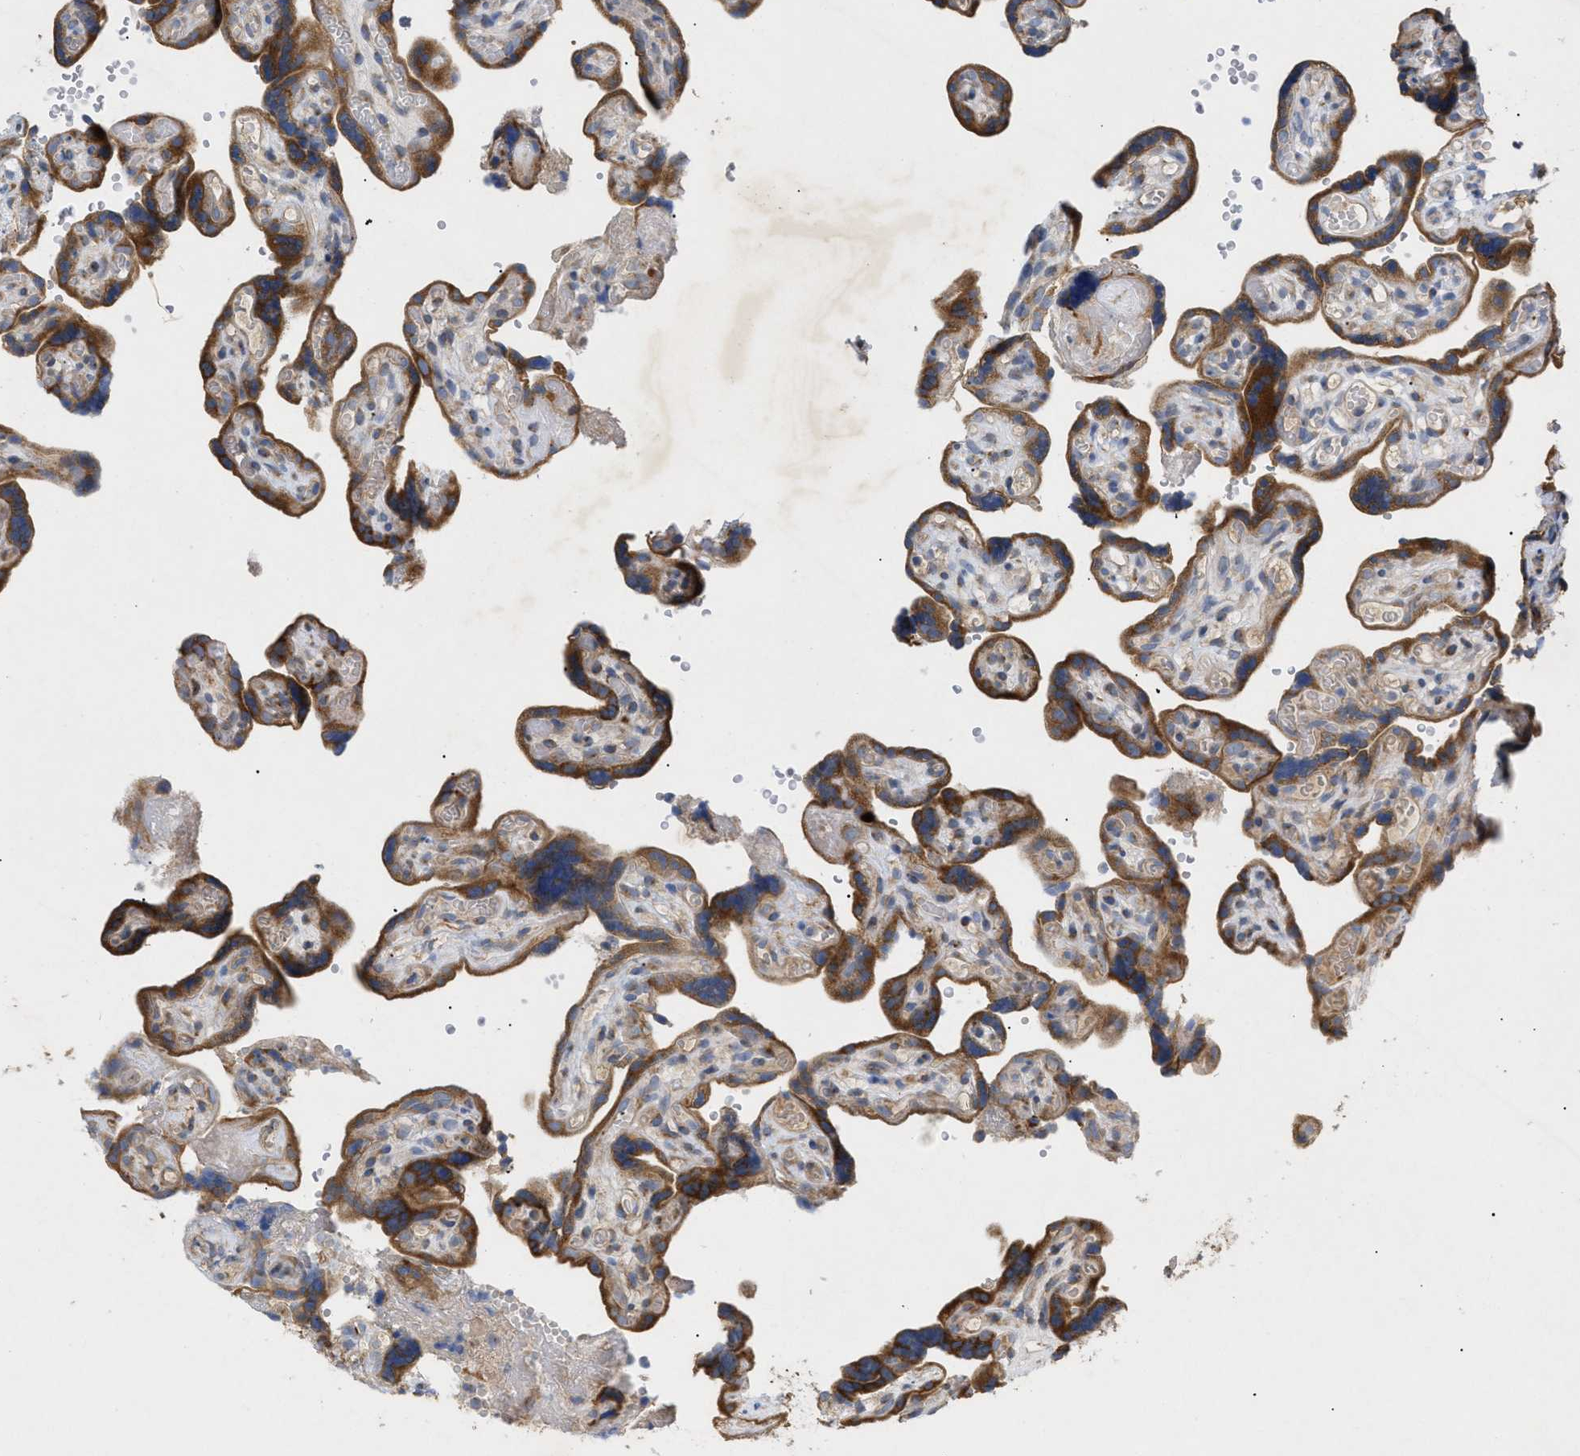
{"staining": {"intensity": "strong", "quantity": ">75%", "location": "cytoplasmic/membranous"}, "tissue": "placenta", "cell_type": "Decidual cells", "image_type": "normal", "snomed": [{"axis": "morphology", "description": "Normal tissue, NOS"}, {"axis": "topography", "description": "Placenta"}], "caption": "Immunohistochemistry (IHC) of normal placenta reveals high levels of strong cytoplasmic/membranous positivity in approximately >75% of decidual cells. Nuclei are stained in blue.", "gene": "SLC50A1", "patient": {"sex": "female", "age": 30}}